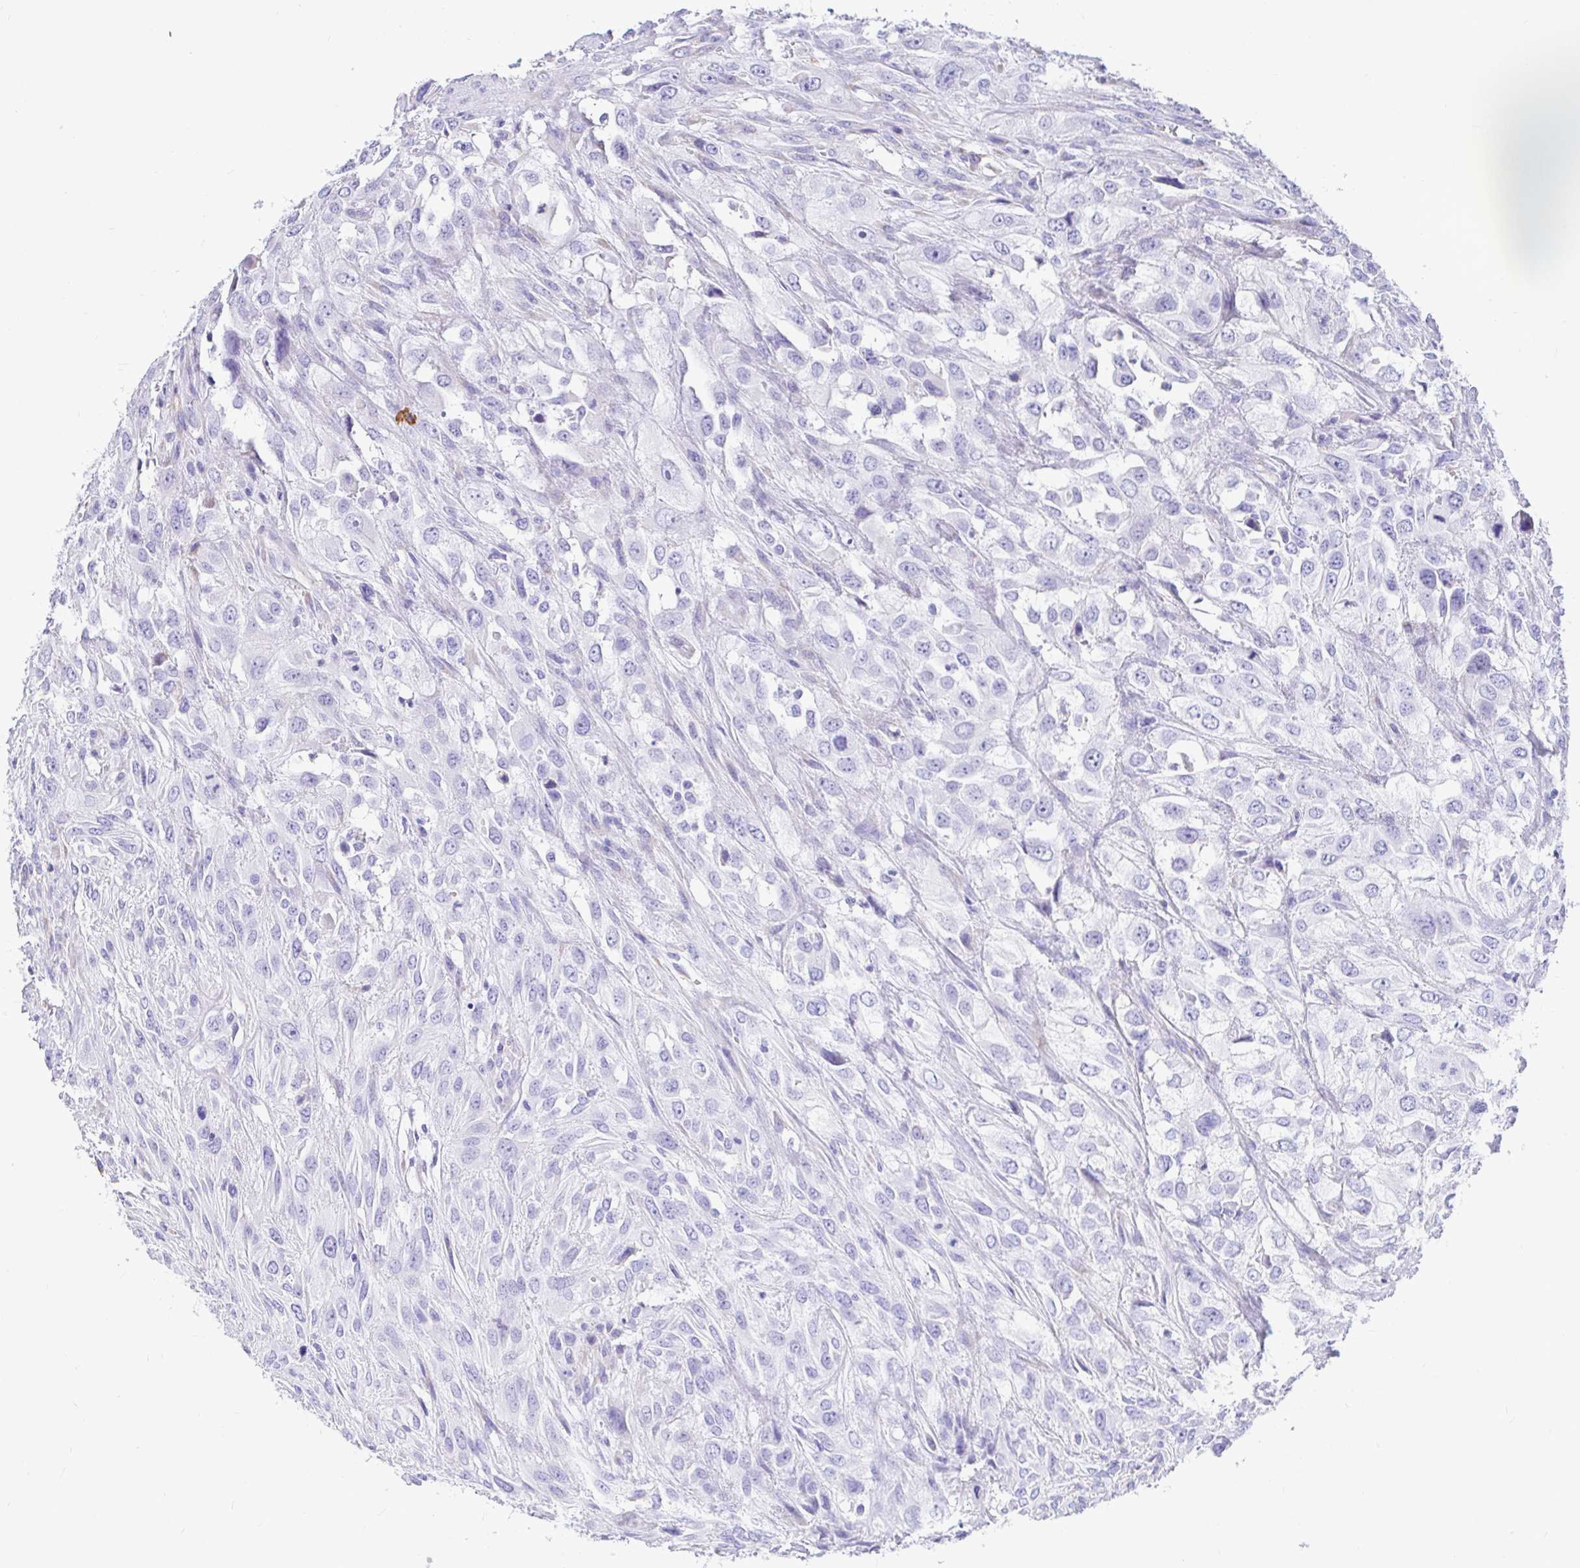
{"staining": {"intensity": "negative", "quantity": "none", "location": "none"}, "tissue": "urothelial cancer", "cell_type": "Tumor cells", "image_type": "cancer", "snomed": [{"axis": "morphology", "description": "Urothelial carcinoma, High grade"}, {"axis": "topography", "description": "Urinary bladder"}], "caption": "Protein analysis of high-grade urothelial carcinoma shows no significant positivity in tumor cells. (Brightfield microscopy of DAB (3,3'-diaminobenzidine) immunohistochemistry at high magnification).", "gene": "CCDC62", "patient": {"sex": "male", "age": 67}}